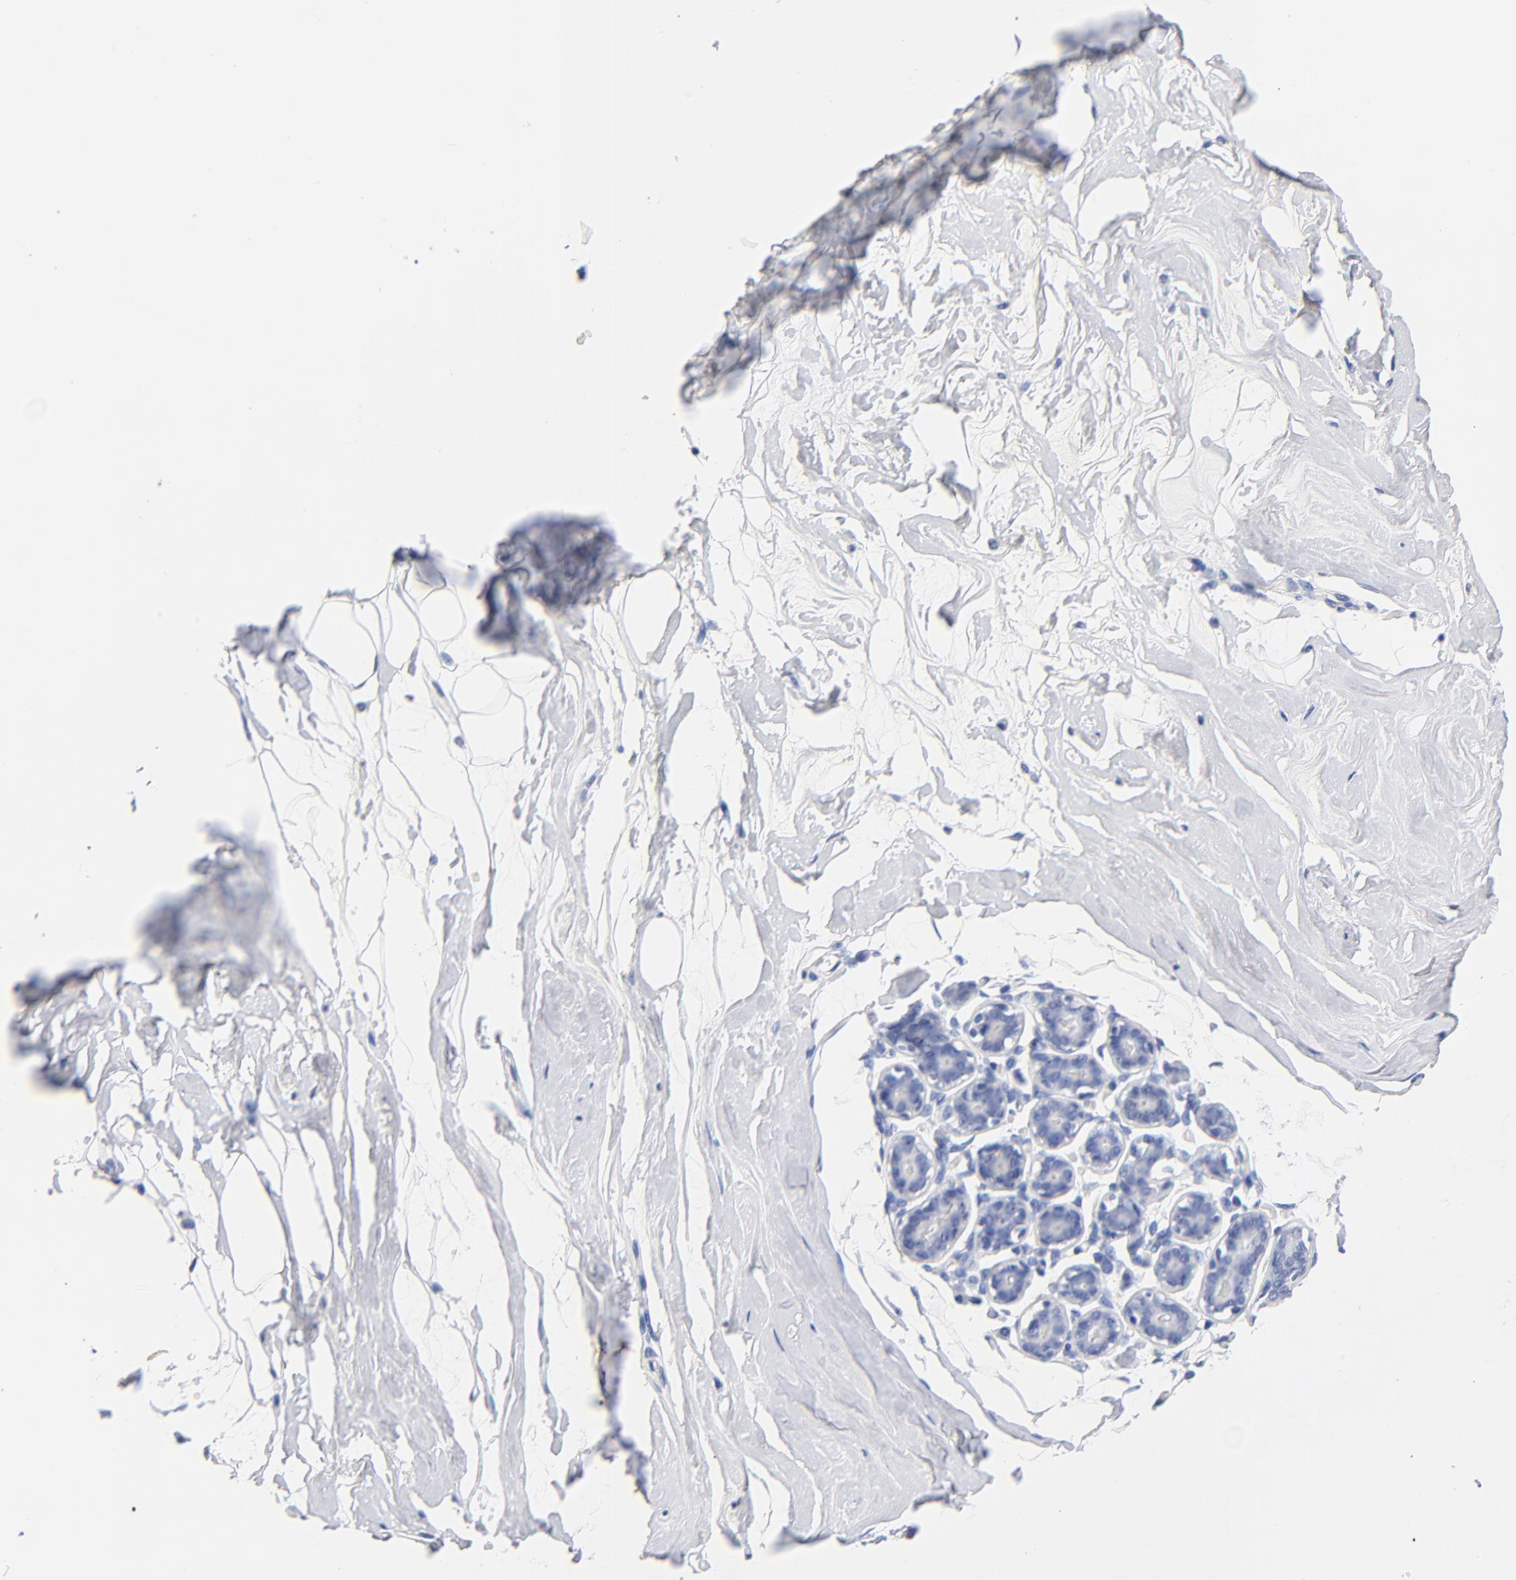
{"staining": {"intensity": "negative", "quantity": "none", "location": "none"}, "tissue": "breast", "cell_type": "Adipocytes", "image_type": "normal", "snomed": [{"axis": "morphology", "description": "Normal tissue, NOS"}, {"axis": "morphology", "description": "Fibrosis, NOS"}, {"axis": "topography", "description": "Breast"}], "caption": "Immunohistochemistry of normal human breast displays no positivity in adipocytes.", "gene": "CPS1", "patient": {"sex": "female", "age": 39}}